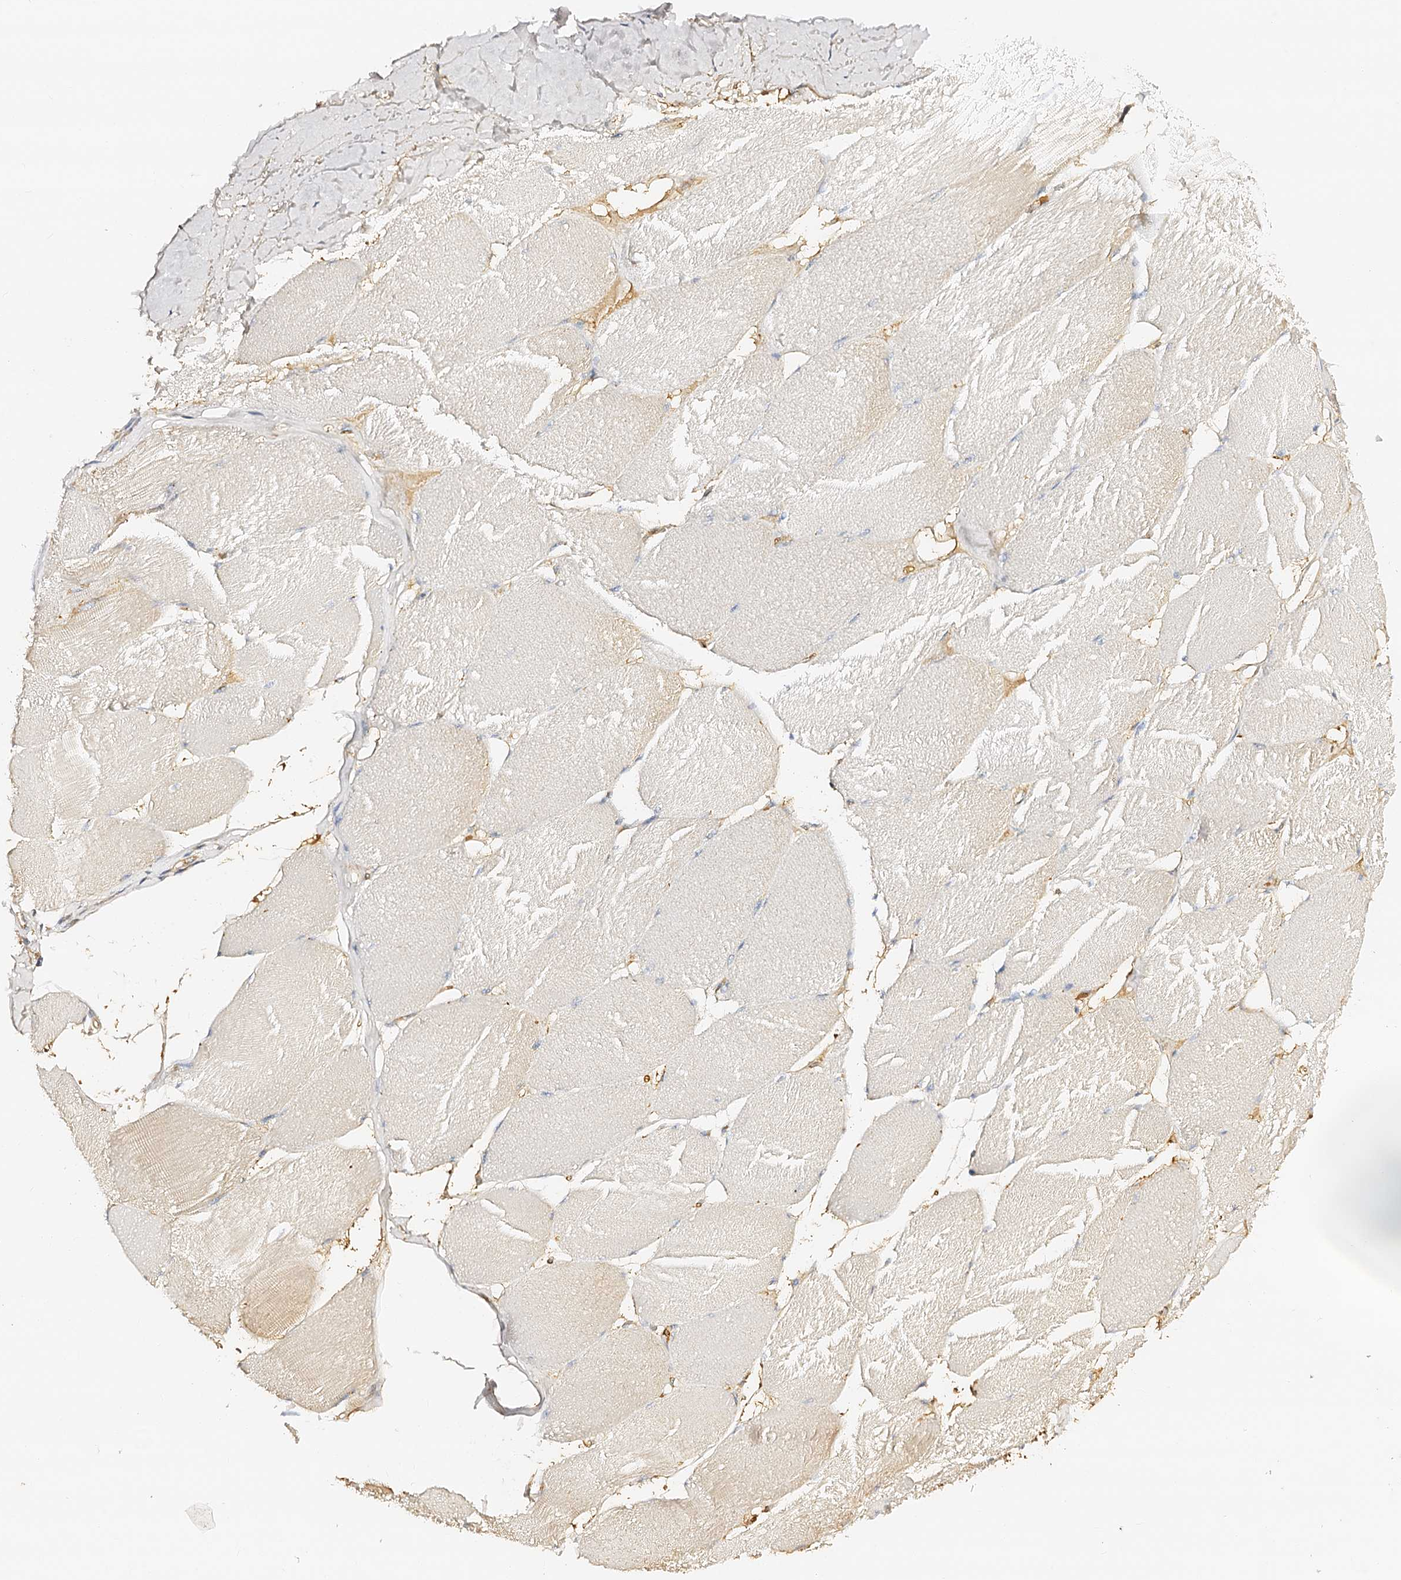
{"staining": {"intensity": "negative", "quantity": "none", "location": "none"}, "tissue": "skeletal muscle", "cell_type": "Myocytes", "image_type": "normal", "snomed": [{"axis": "morphology", "description": "Normal tissue, NOS"}, {"axis": "topography", "description": "Skin"}, {"axis": "topography", "description": "Skeletal muscle"}], "caption": "Immunohistochemistry (IHC) of normal skeletal muscle reveals no positivity in myocytes.", "gene": "CSKMT", "patient": {"sex": "male", "age": 83}}